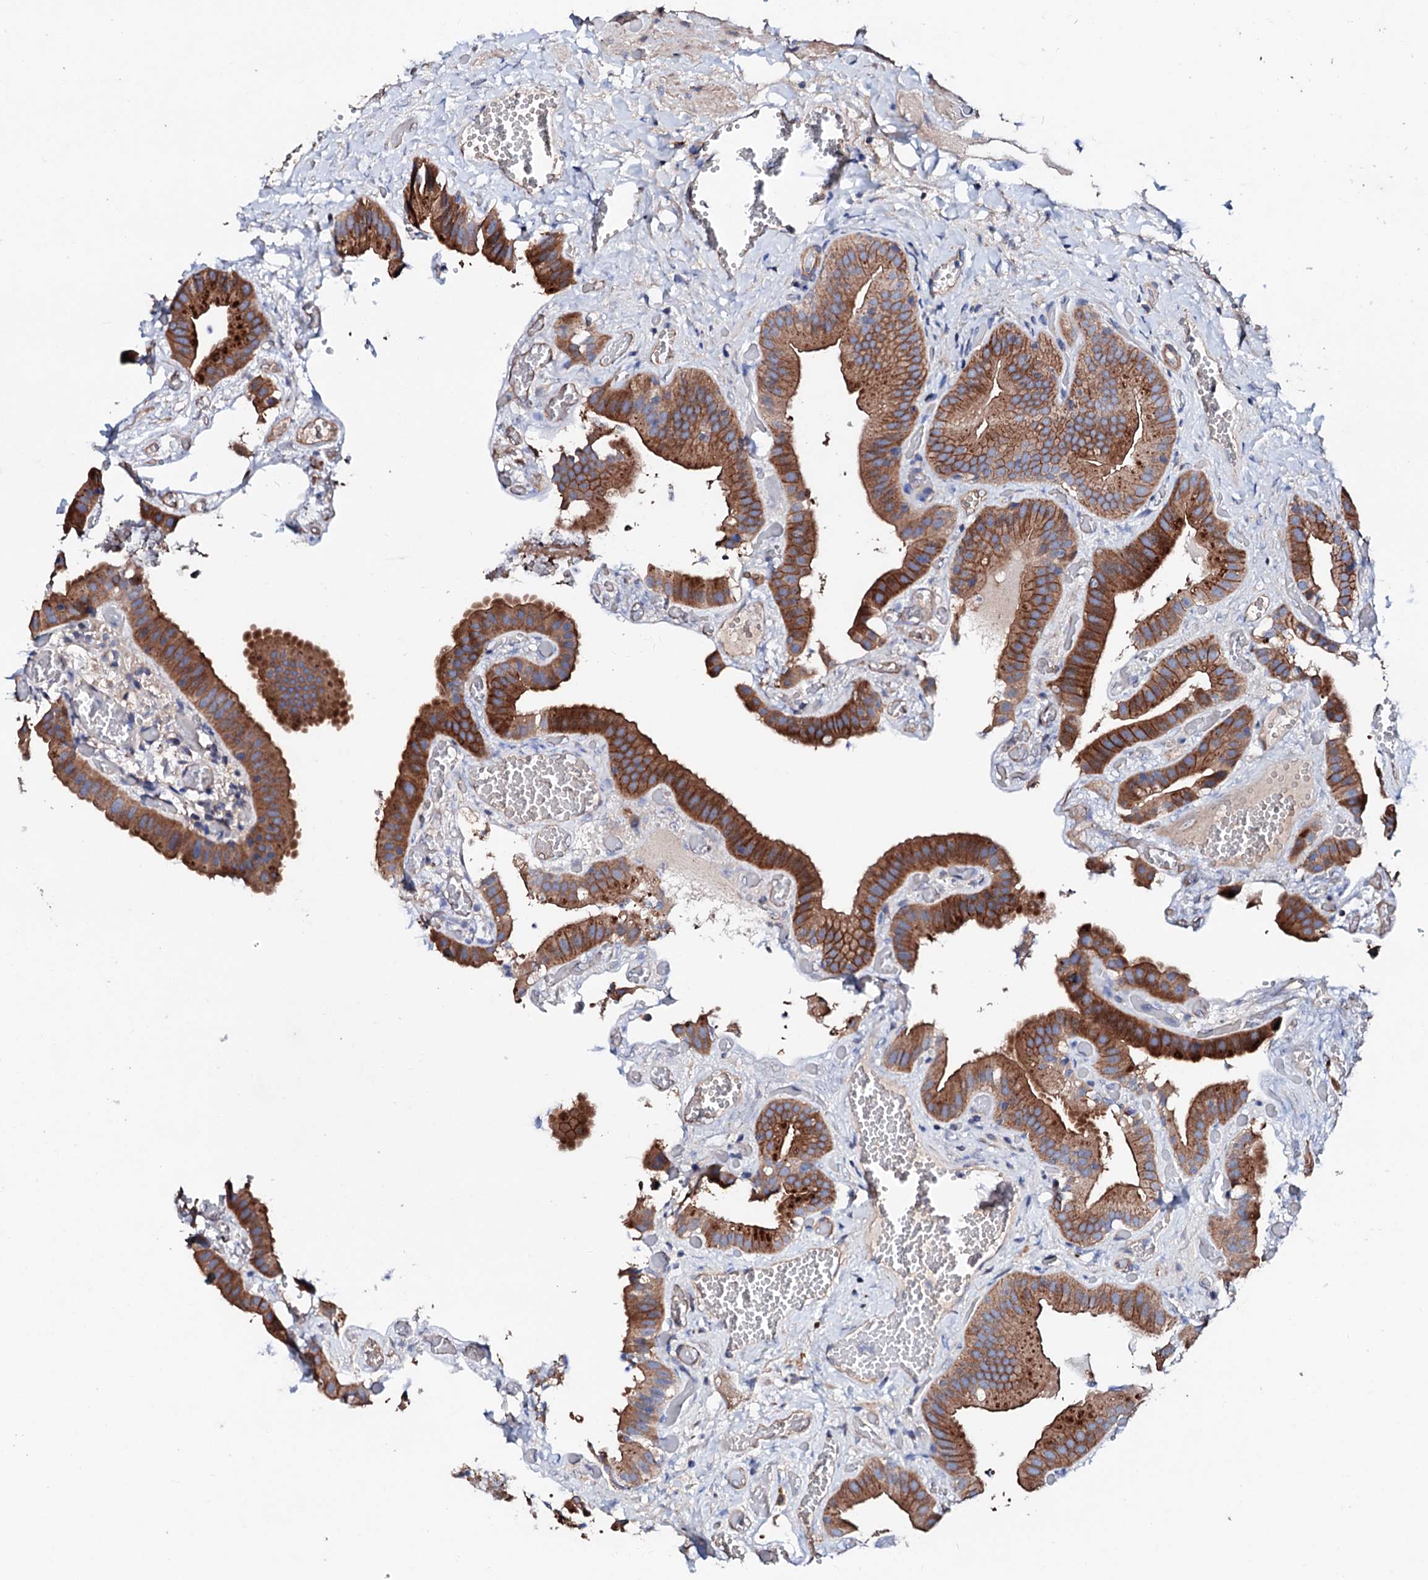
{"staining": {"intensity": "strong", "quantity": "25%-75%", "location": "cytoplasmic/membranous"}, "tissue": "gallbladder", "cell_type": "Glandular cells", "image_type": "normal", "snomed": [{"axis": "morphology", "description": "Normal tissue, NOS"}, {"axis": "topography", "description": "Gallbladder"}], "caption": "Gallbladder stained for a protein (brown) shows strong cytoplasmic/membranous positive staining in approximately 25%-75% of glandular cells.", "gene": "TBCEL", "patient": {"sex": "female", "age": 64}}